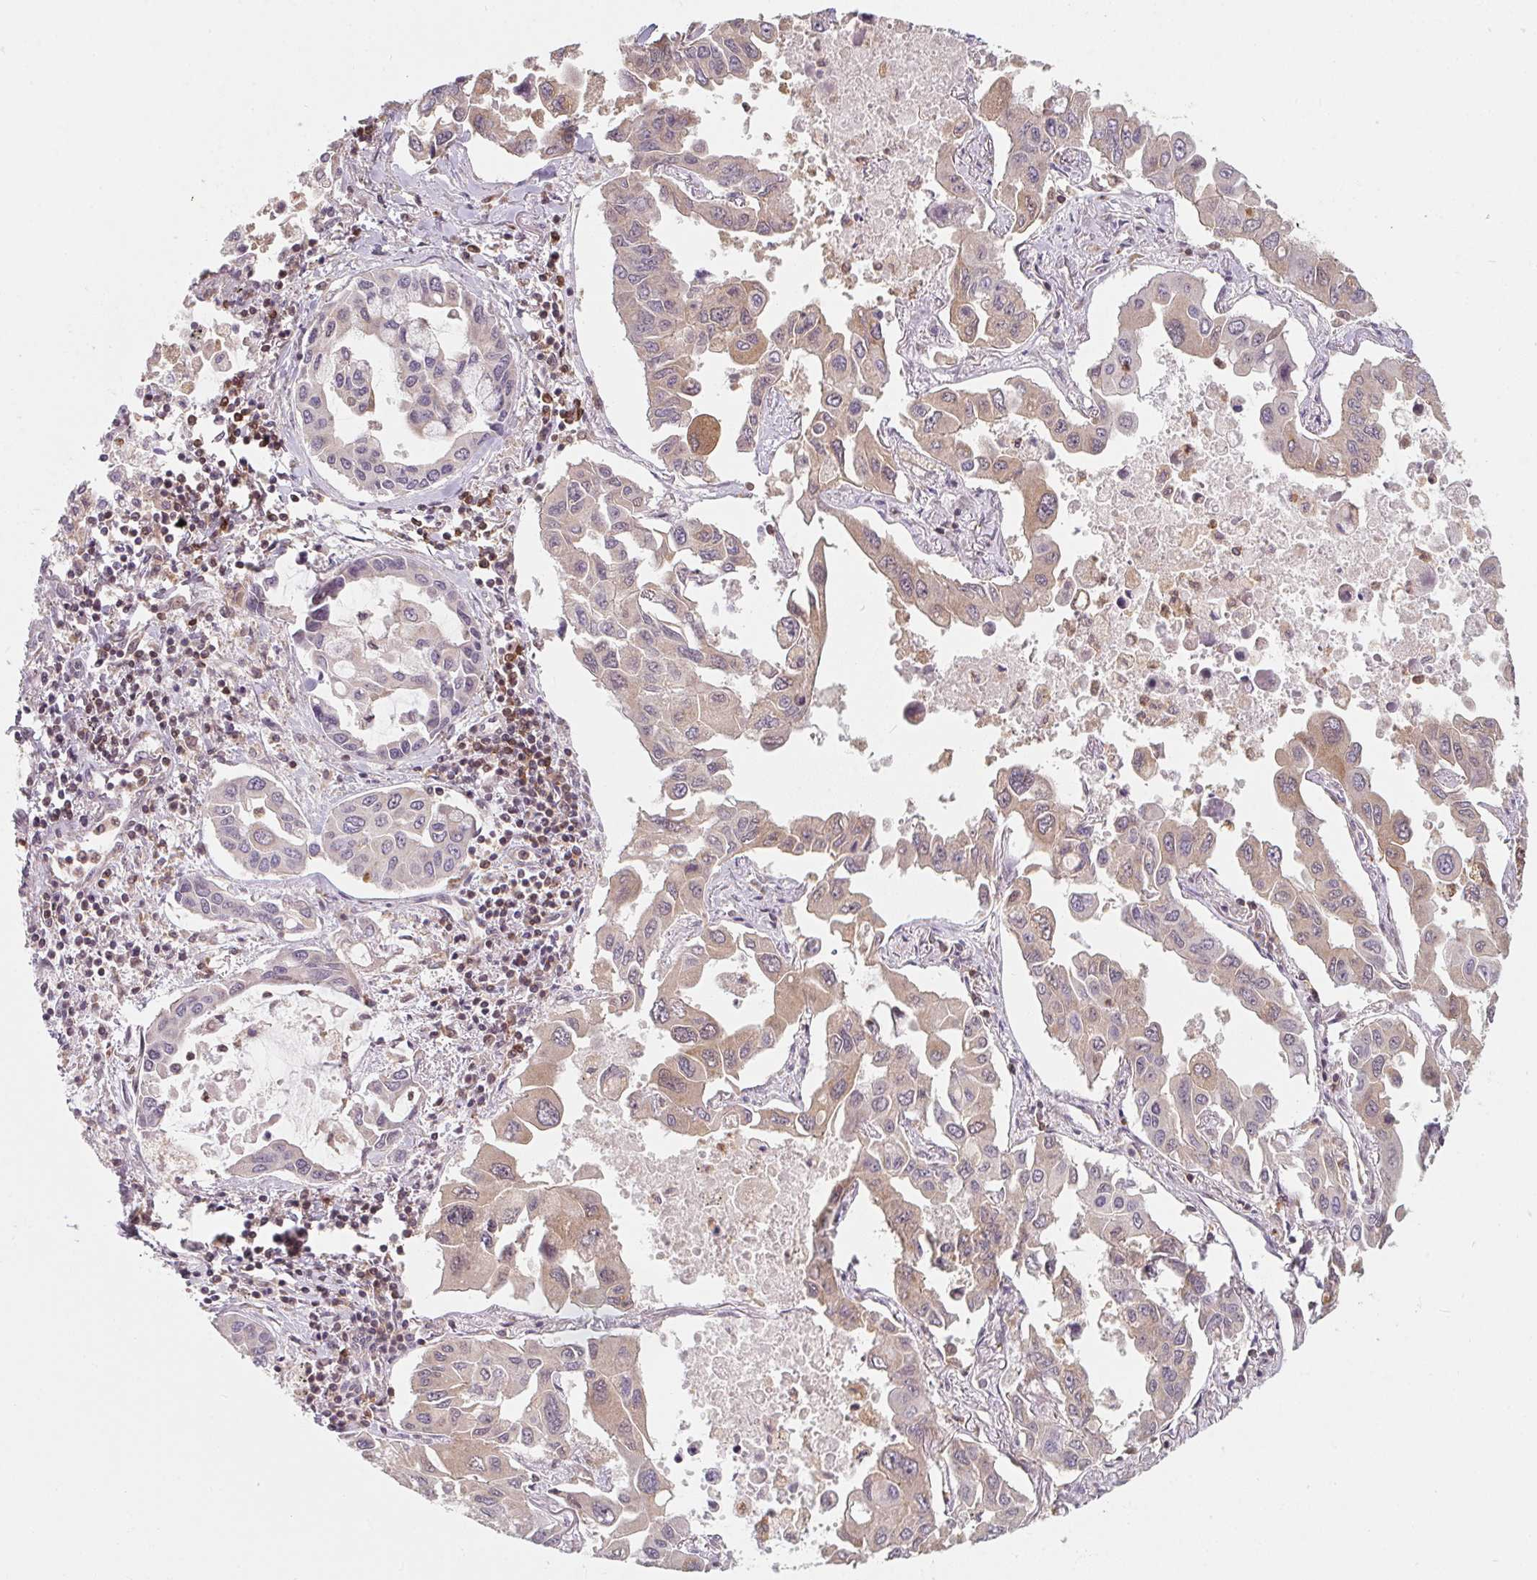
{"staining": {"intensity": "weak", "quantity": "<25%", "location": "cytoplasmic/membranous"}, "tissue": "lung cancer", "cell_type": "Tumor cells", "image_type": "cancer", "snomed": [{"axis": "morphology", "description": "Adenocarcinoma, NOS"}, {"axis": "topography", "description": "Lung"}], "caption": "DAB (3,3'-diaminobenzidine) immunohistochemical staining of lung cancer (adenocarcinoma) reveals no significant staining in tumor cells. (Stains: DAB (3,3'-diaminobenzidine) IHC with hematoxylin counter stain, Microscopy: brightfield microscopy at high magnification).", "gene": "ANKRD13A", "patient": {"sex": "male", "age": 64}}